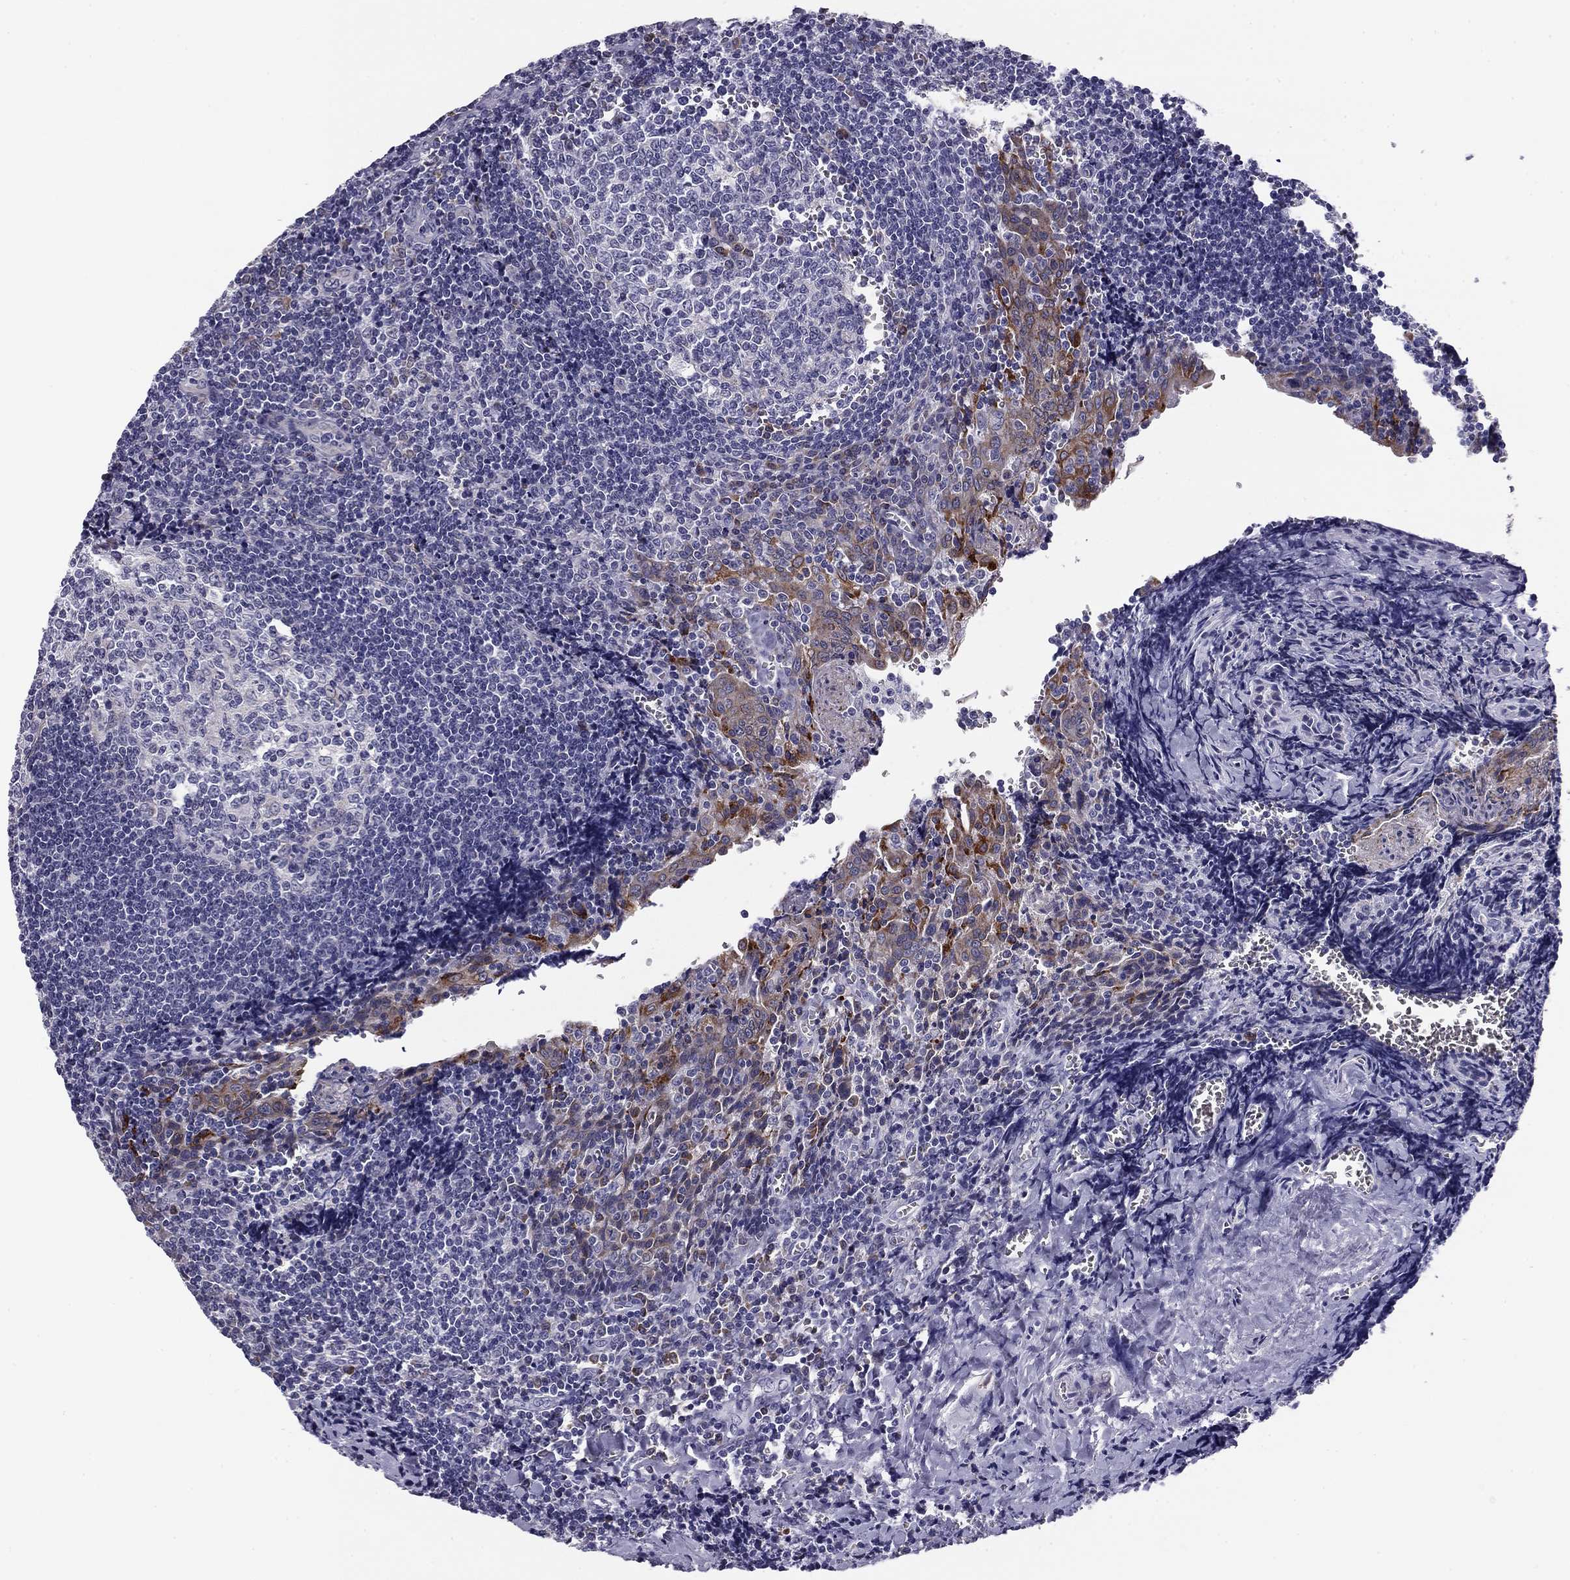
{"staining": {"intensity": "weak", "quantity": "<25%", "location": "cytoplasmic/membranous"}, "tissue": "tonsil", "cell_type": "Germinal center cells", "image_type": "normal", "snomed": [{"axis": "morphology", "description": "Normal tissue, NOS"}, {"axis": "morphology", "description": "Inflammation, NOS"}, {"axis": "topography", "description": "Tonsil"}], "caption": "This is a micrograph of immunohistochemistry (IHC) staining of unremarkable tonsil, which shows no expression in germinal center cells.", "gene": "TMED3", "patient": {"sex": "female", "age": 31}}